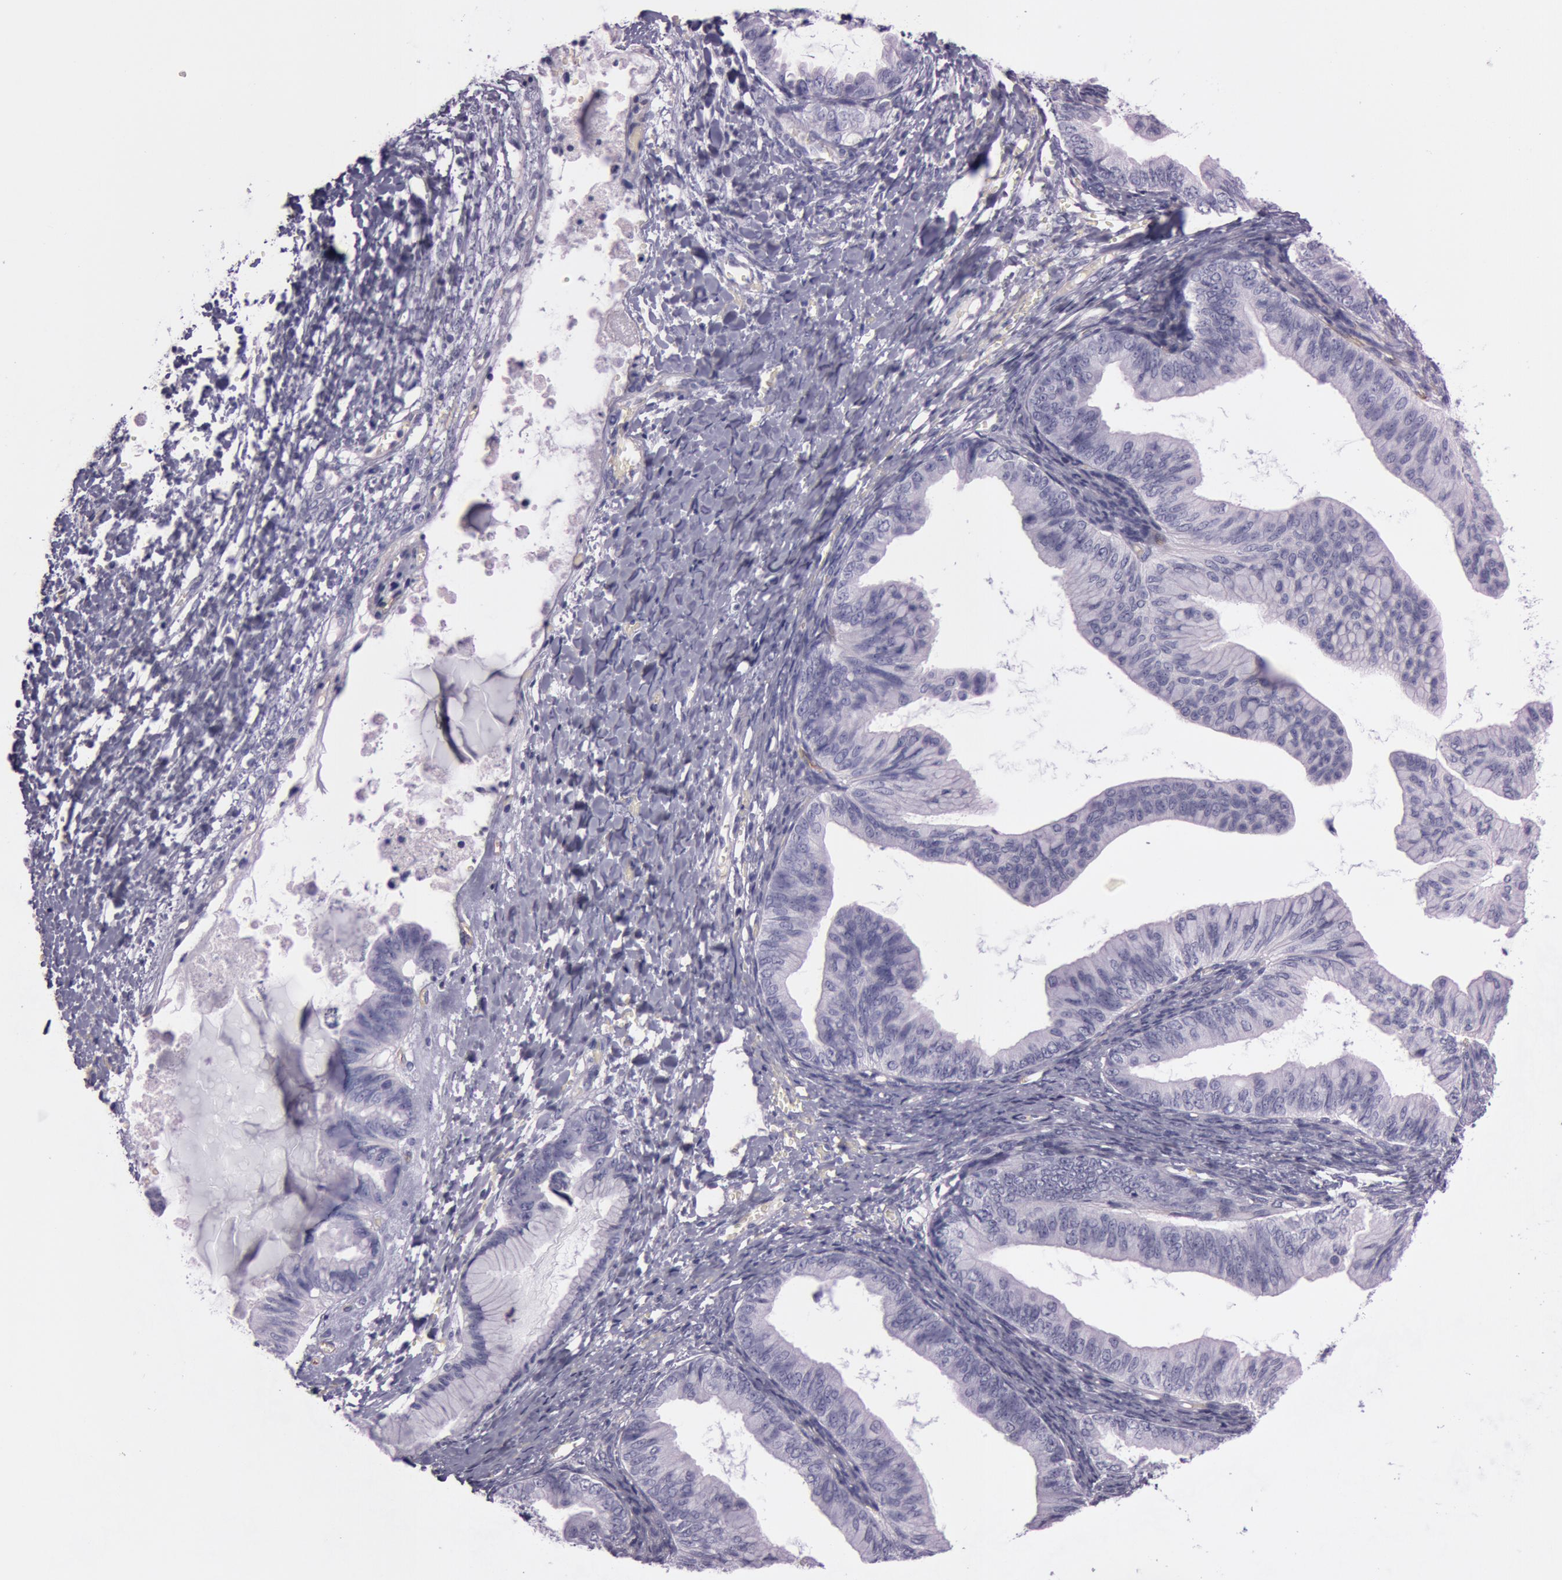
{"staining": {"intensity": "negative", "quantity": "none", "location": "none"}, "tissue": "ovarian cancer", "cell_type": "Tumor cells", "image_type": "cancer", "snomed": [{"axis": "morphology", "description": "Cystadenocarcinoma, mucinous, NOS"}, {"axis": "topography", "description": "Ovary"}], "caption": "Ovarian cancer stained for a protein using IHC exhibits no expression tumor cells.", "gene": "FOLH1", "patient": {"sex": "female", "age": 36}}